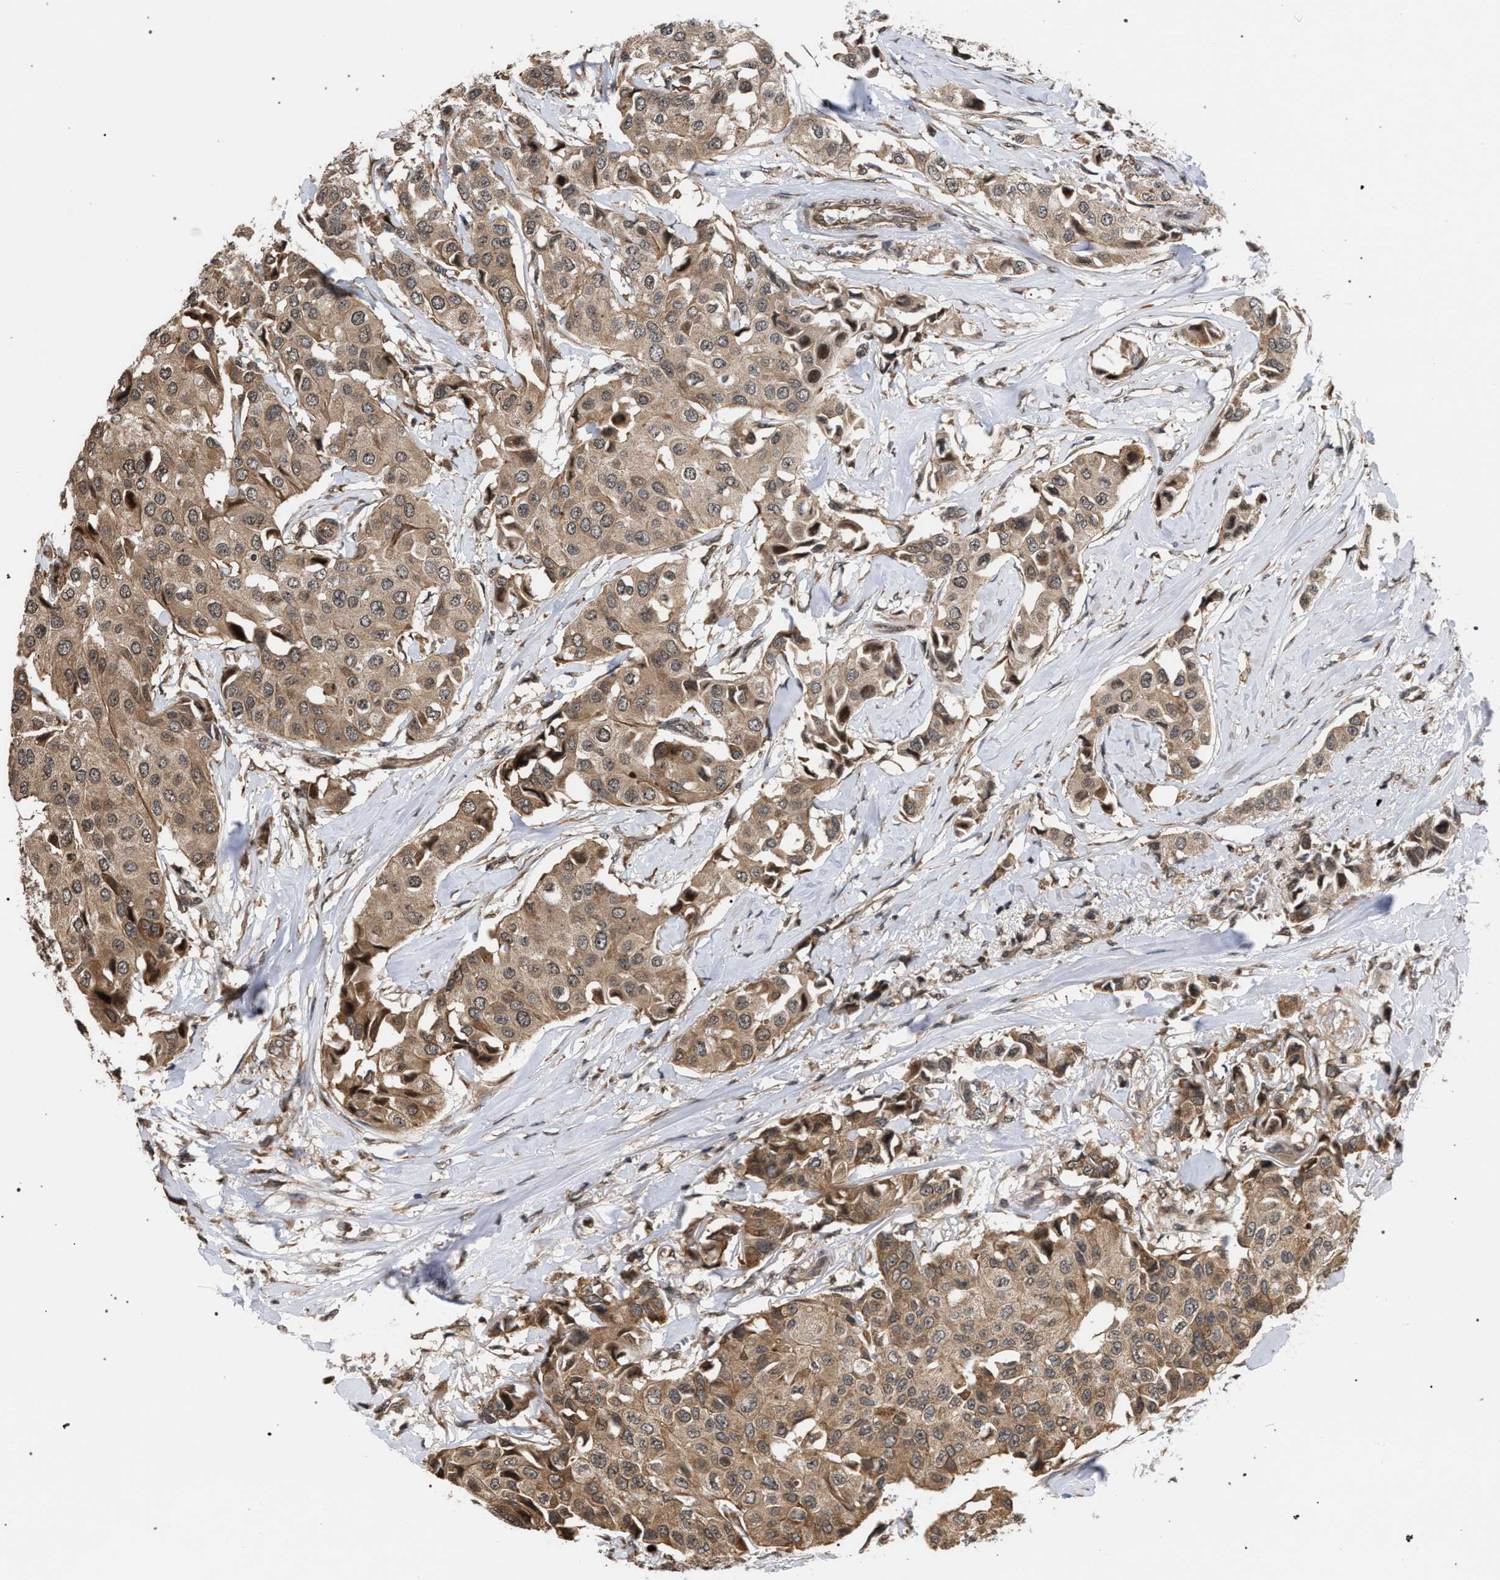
{"staining": {"intensity": "moderate", "quantity": ">75%", "location": "cytoplasmic/membranous"}, "tissue": "breast cancer", "cell_type": "Tumor cells", "image_type": "cancer", "snomed": [{"axis": "morphology", "description": "Duct carcinoma"}, {"axis": "topography", "description": "Breast"}], "caption": "A photomicrograph of human invasive ductal carcinoma (breast) stained for a protein shows moderate cytoplasmic/membranous brown staining in tumor cells.", "gene": "IRAK4", "patient": {"sex": "female", "age": 80}}